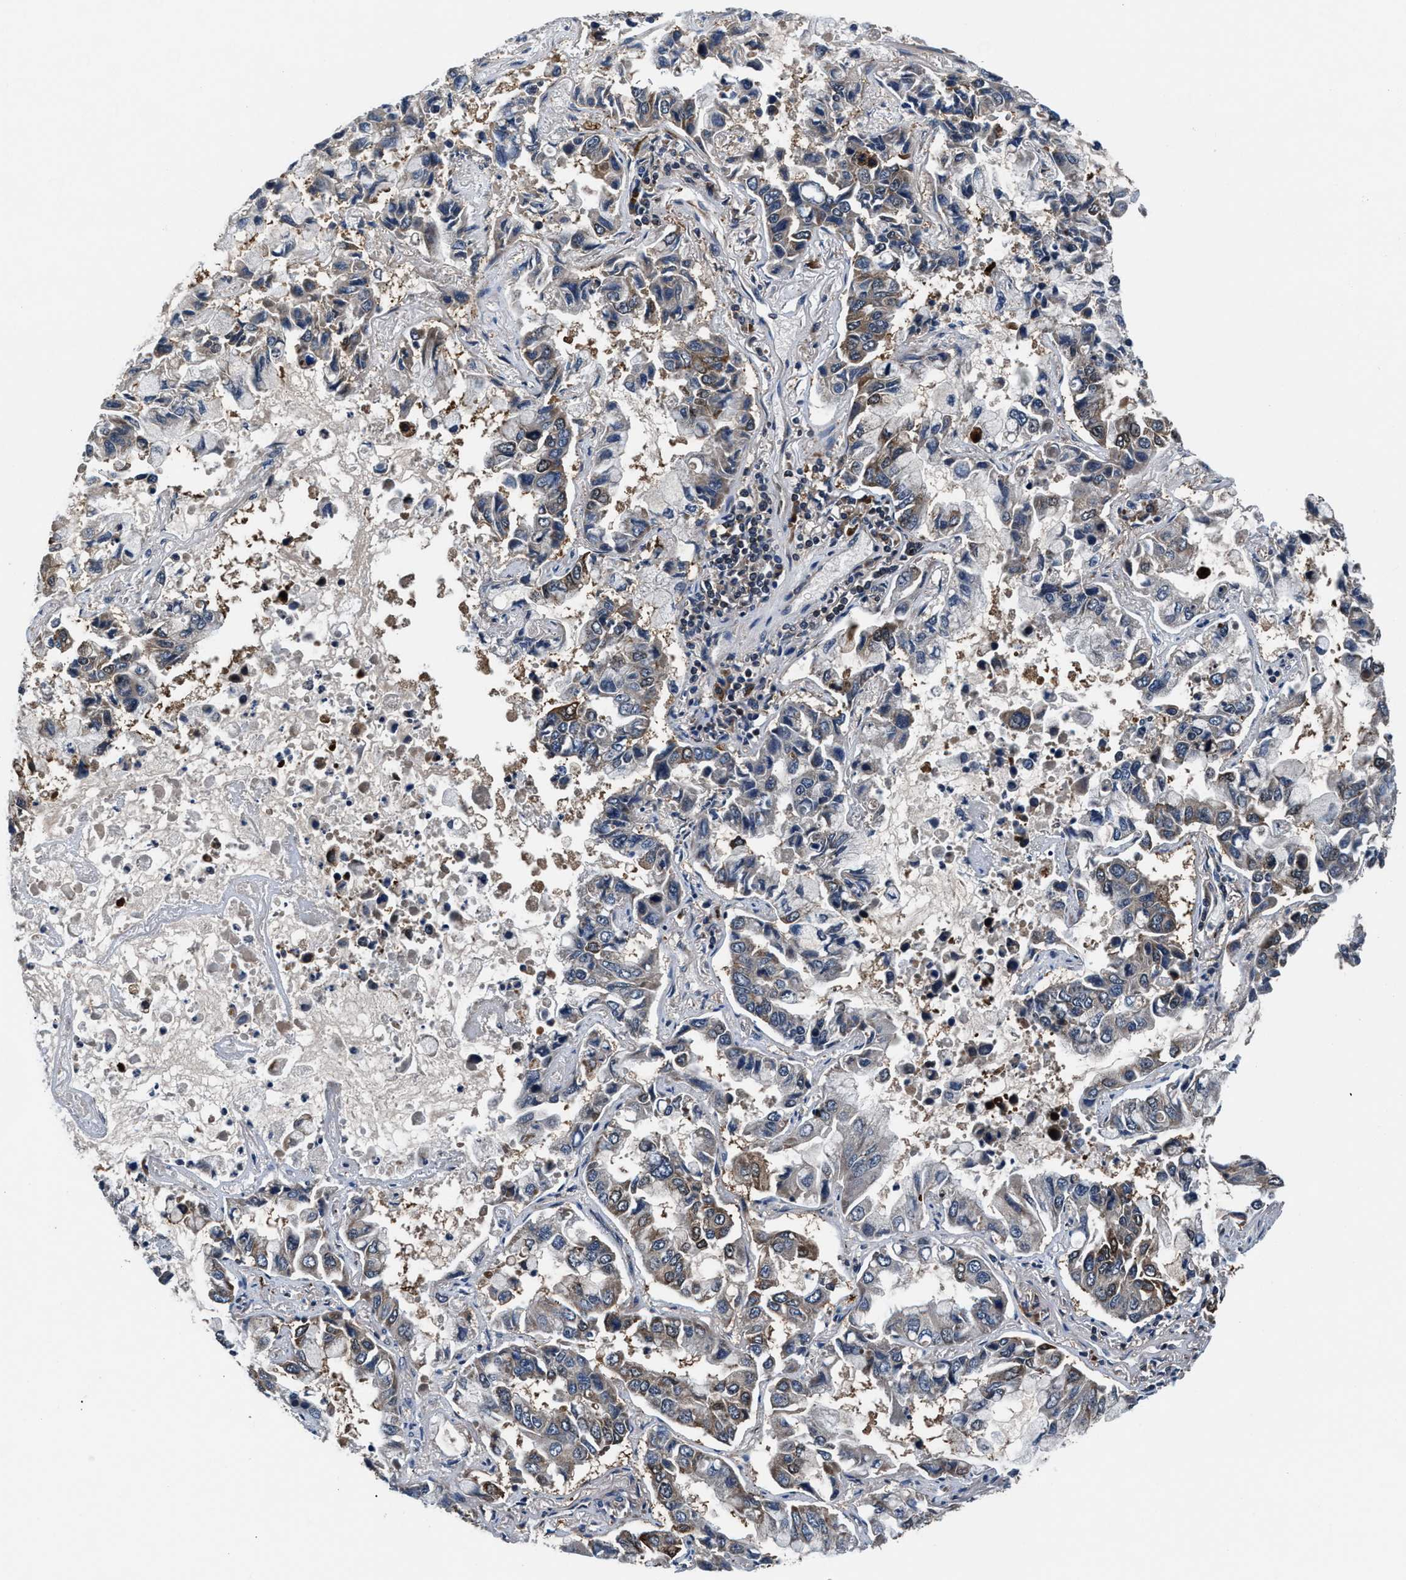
{"staining": {"intensity": "weak", "quantity": "<25%", "location": "cytoplasmic/membranous"}, "tissue": "lung cancer", "cell_type": "Tumor cells", "image_type": "cancer", "snomed": [{"axis": "morphology", "description": "Adenocarcinoma, NOS"}, {"axis": "topography", "description": "Lung"}], "caption": "There is no significant staining in tumor cells of lung cancer.", "gene": "PRPSAP2", "patient": {"sex": "male", "age": 64}}